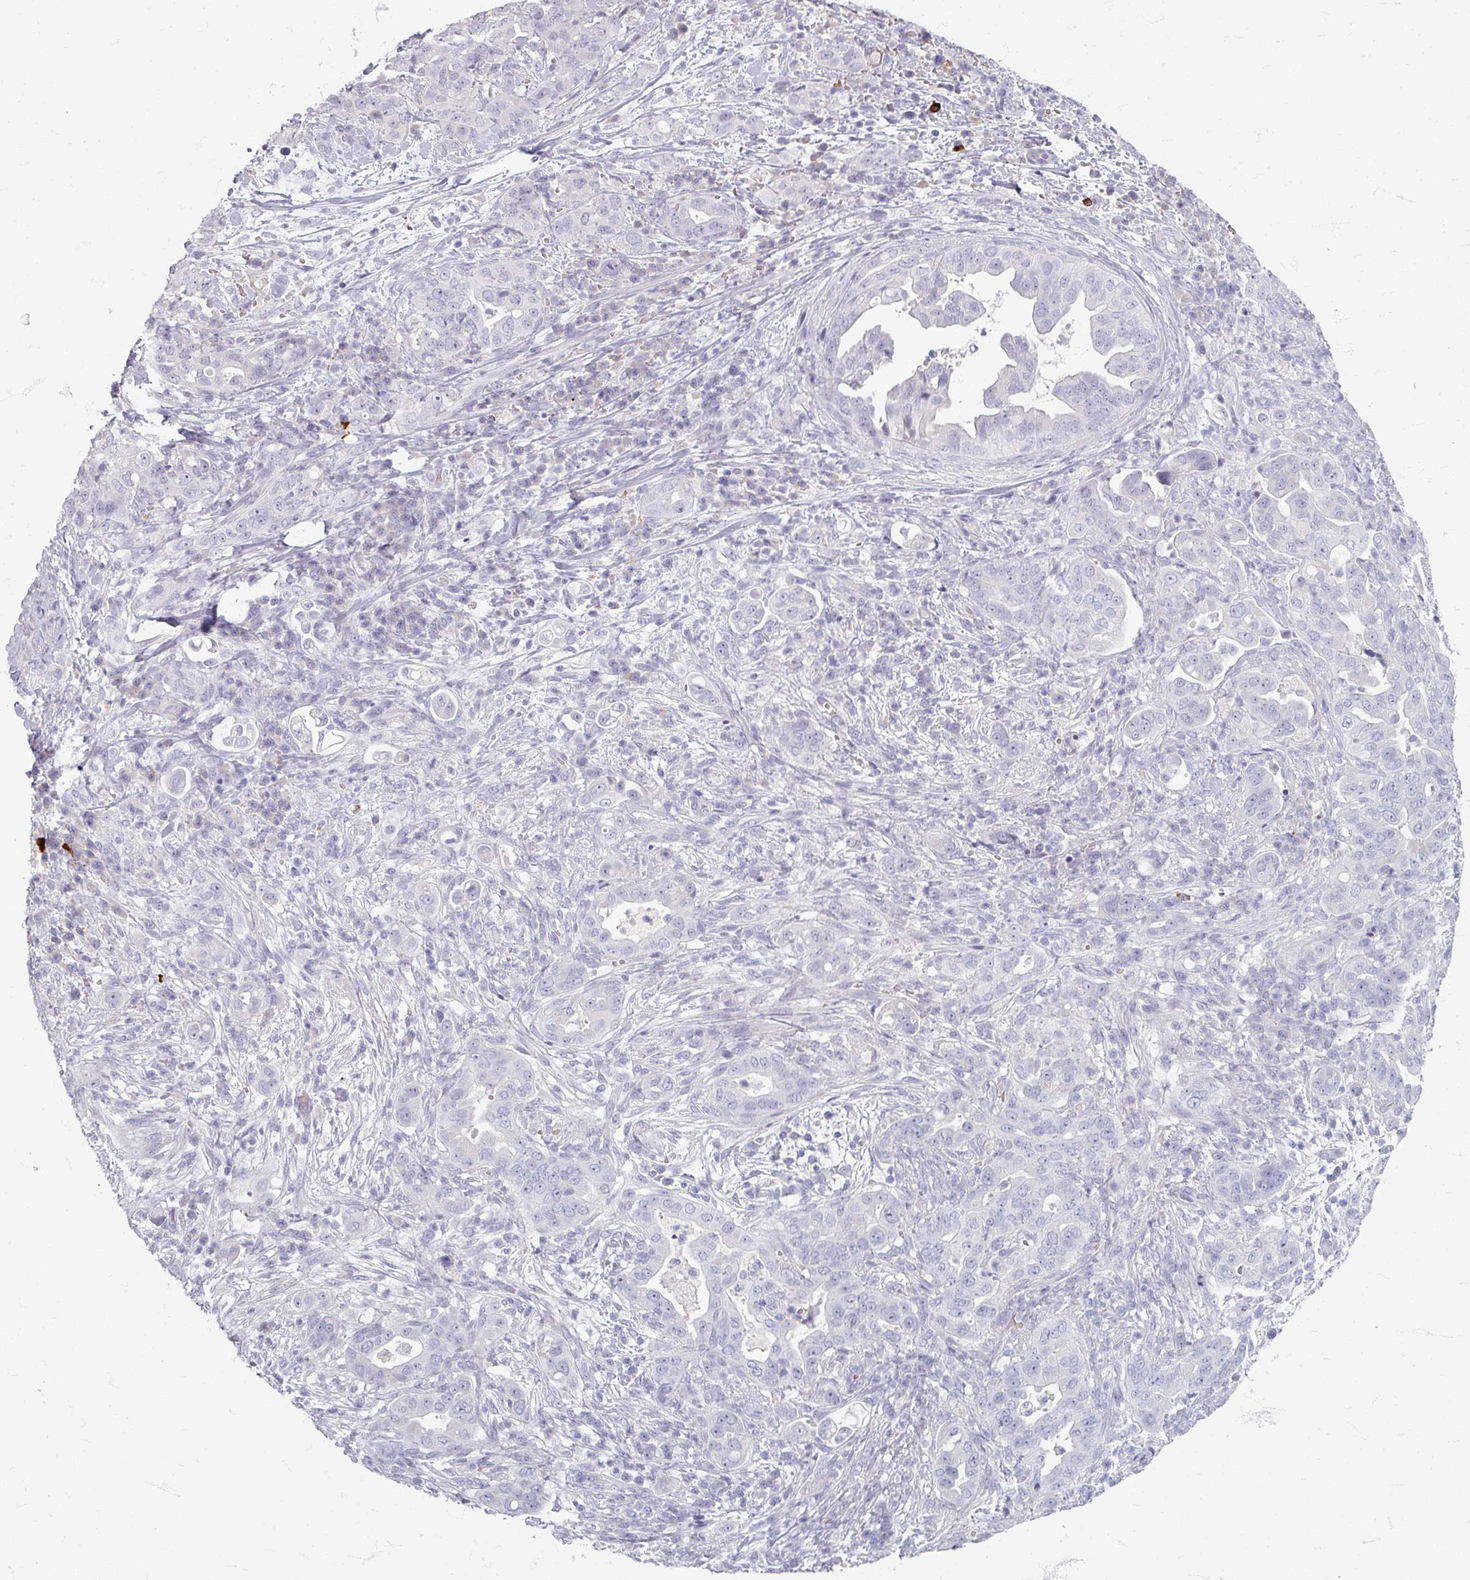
{"staining": {"intensity": "negative", "quantity": "none", "location": "none"}, "tissue": "pancreatic cancer", "cell_type": "Tumor cells", "image_type": "cancer", "snomed": [{"axis": "morphology", "description": "Normal tissue, NOS"}, {"axis": "morphology", "description": "Adenocarcinoma, NOS"}, {"axis": "topography", "description": "Lymph node"}, {"axis": "topography", "description": "Pancreas"}], "caption": "Immunohistochemical staining of human adenocarcinoma (pancreatic) demonstrates no significant expression in tumor cells. (Stains: DAB immunohistochemistry with hematoxylin counter stain, Microscopy: brightfield microscopy at high magnification).", "gene": "ZNF878", "patient": {"sex": "female", "age": 67}}